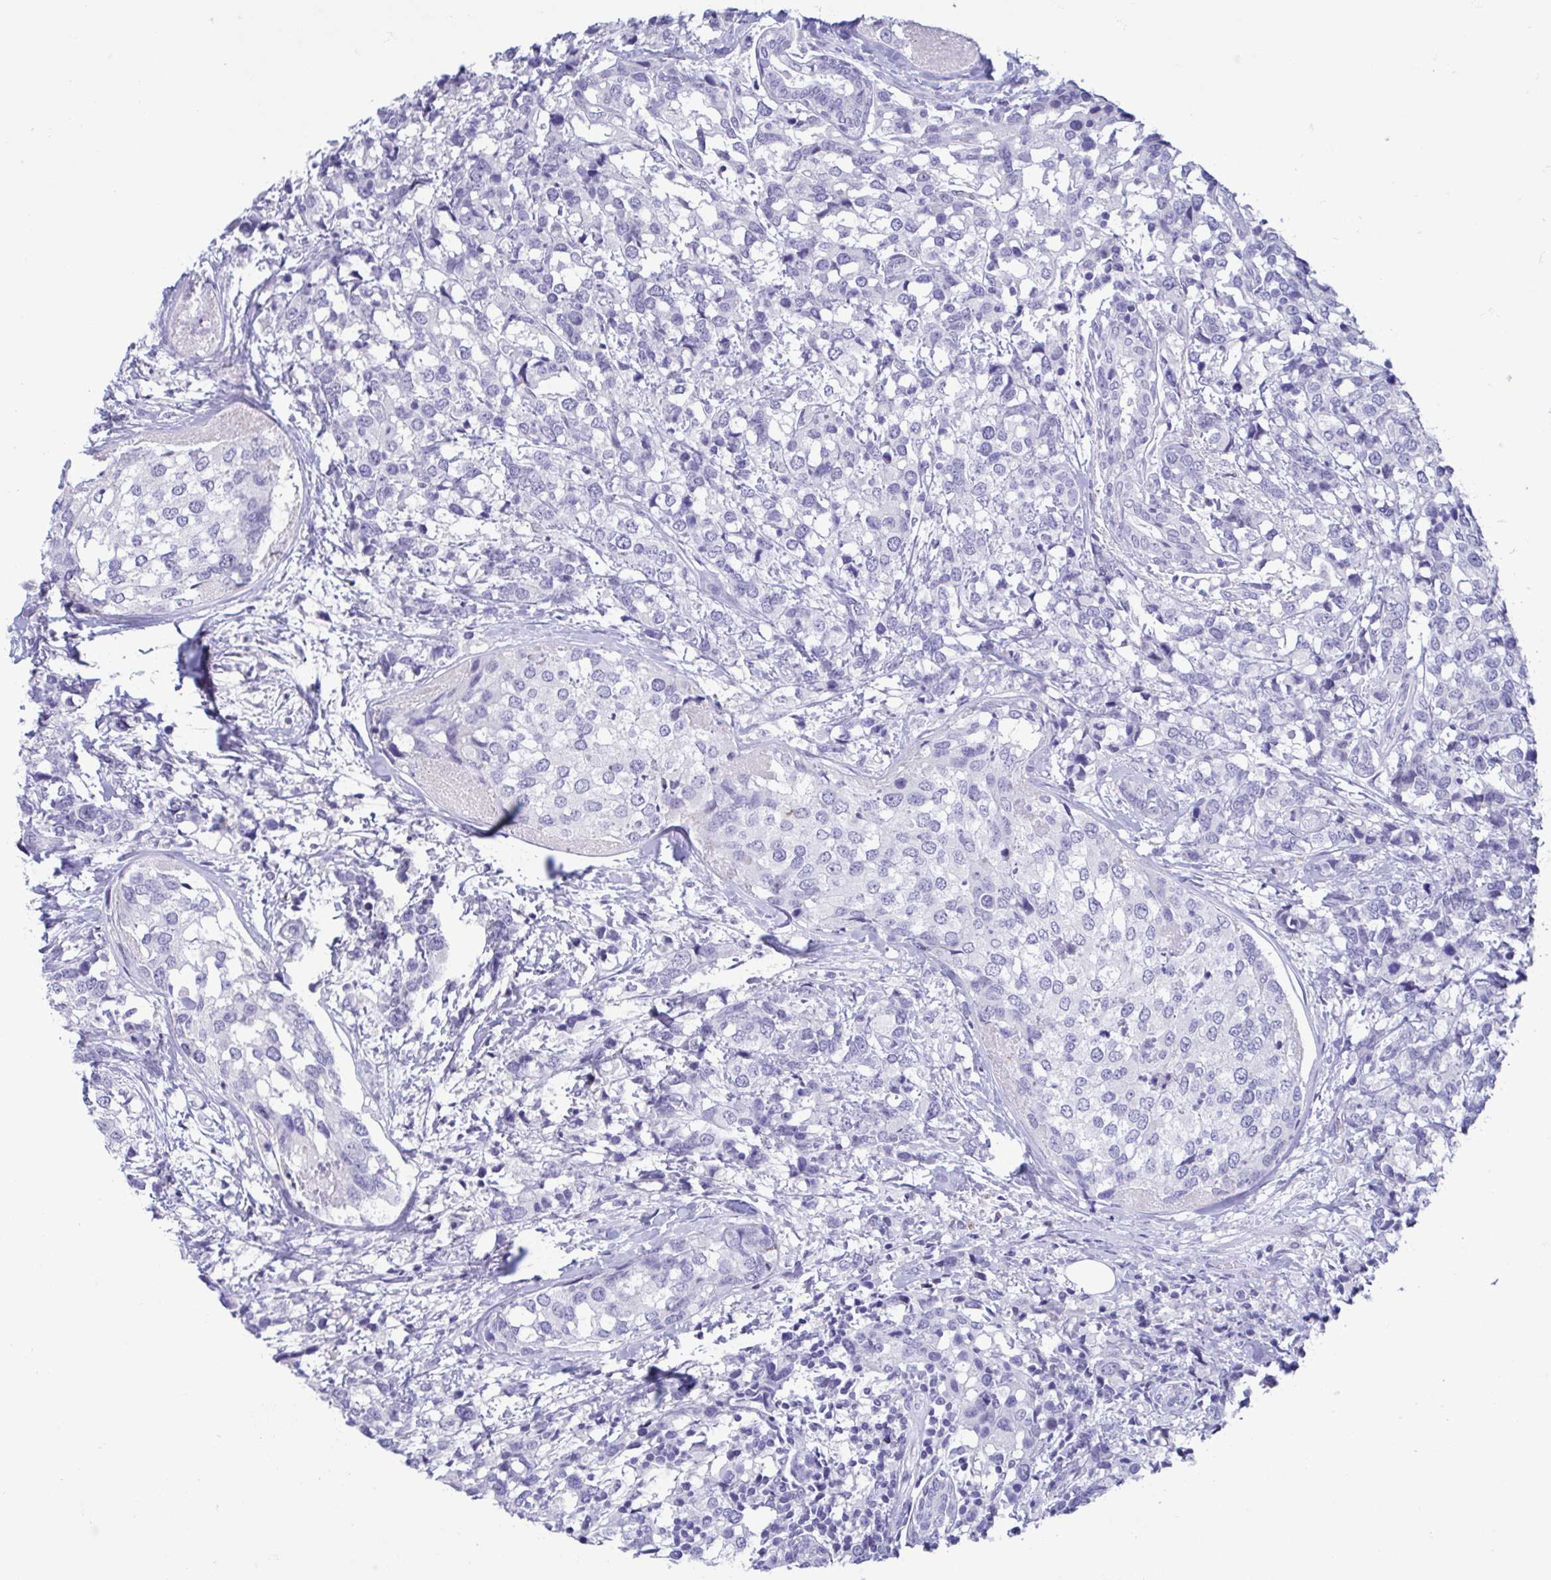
{"staining": {"intensity": "negative", "quantity": "none", "location": "none"}, "tissue": "breast cancer", "cell_type": "Tumor cells", "image_type": "cancer", "snomed": [{"axis": "morphology", "description": "Lobular carcinoma"}, {"axis": "topography", "description": "Breast"}], "caption": "Tumor cells are negative for protein expression in human lobular carcinoma (breast). The staining was performed using DAB (3,3'-diaminobenzidine) to visualize the protein expression in brown, while the nuclei were stained in blue with hematoxylin (Magnification: 20x).", "gene": "PERM1", "patient": {"sex": "female", "age": 59}}